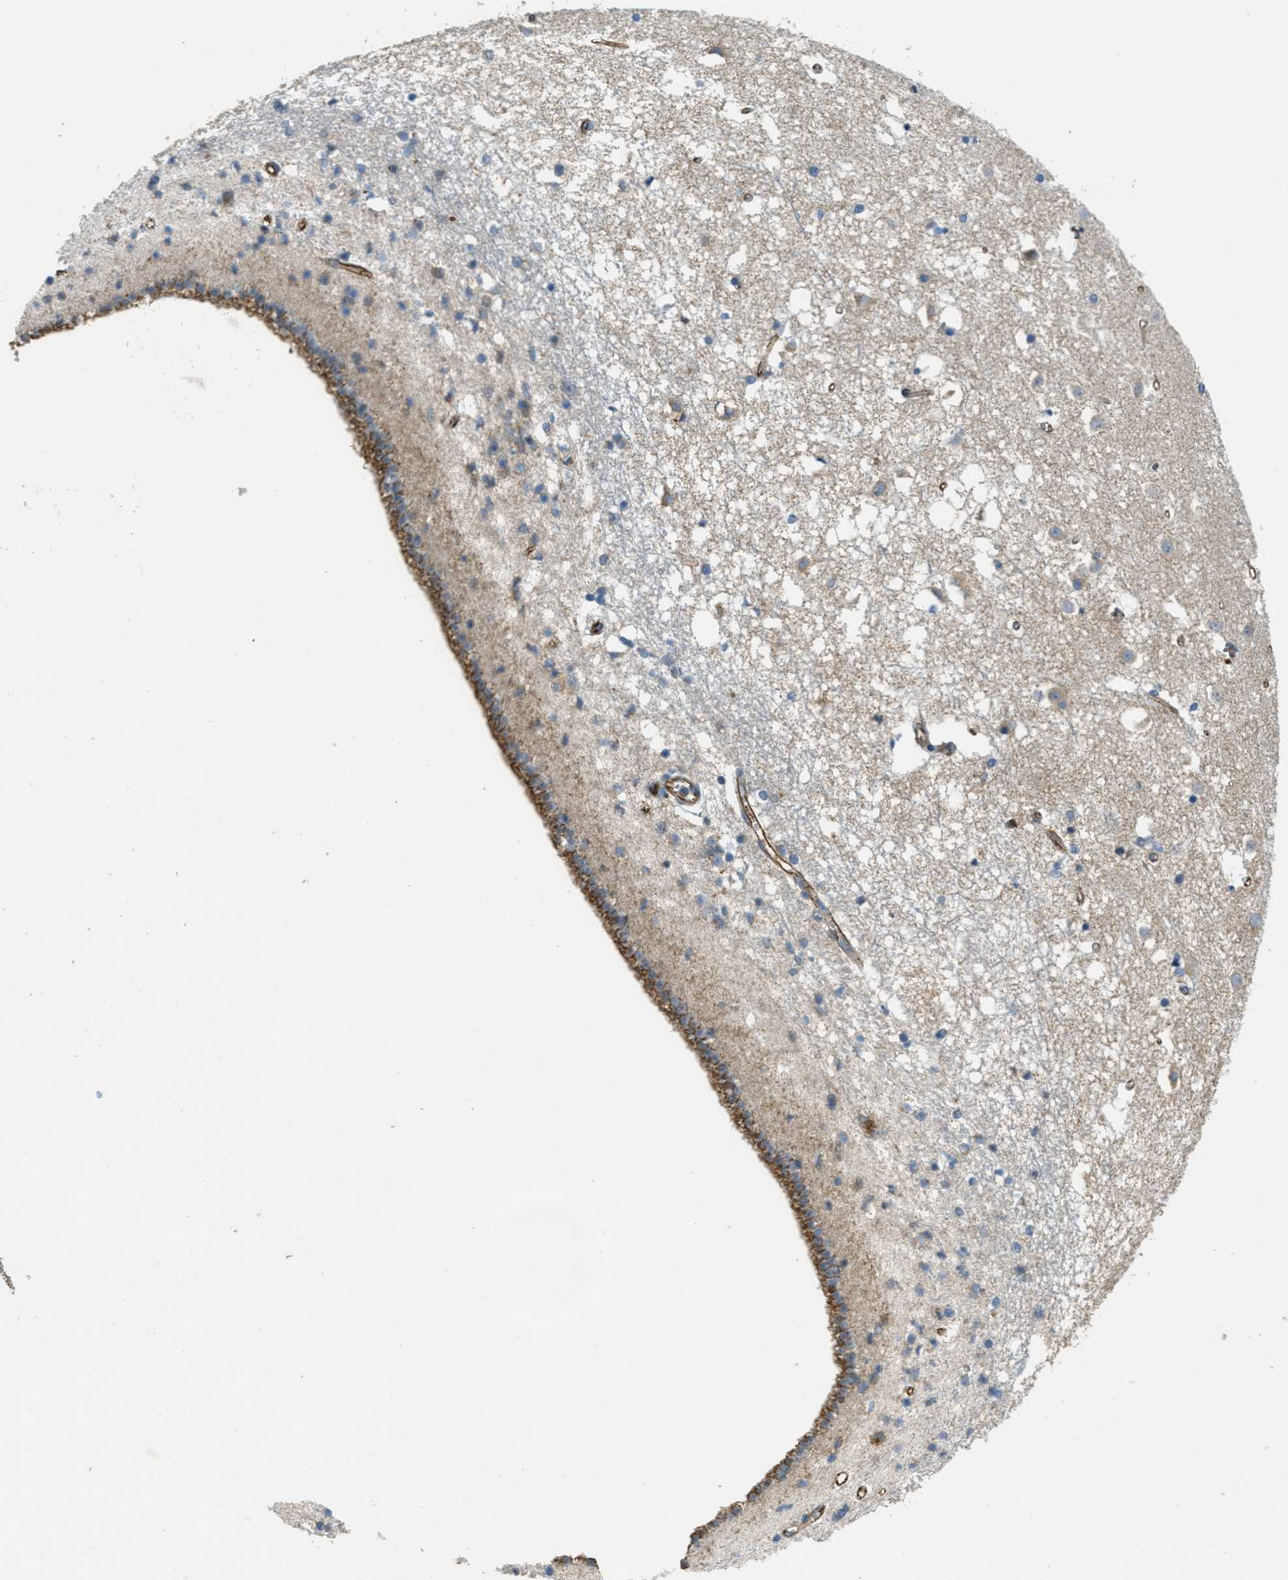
{"staining": {"intensity": "weak", "quantity": "<25%", "location": "cytoplasmic/membranous"}, "tissue": "caudate", "cell_type": "Glial cells", "image_type": "normal", "snomed": [{"axis": "morphology", "description": "Normal tissue, NOS"}, {"axis": "topography", "description": "Lateral ventricle wall"}], "caption": "Immunohistochemical staining of benign caudate demonstrates no significant staining in glial cells. Nuclei are stained in blue.", "gene": "JCAD", "patient": {"sex": "male", "age": 45}}